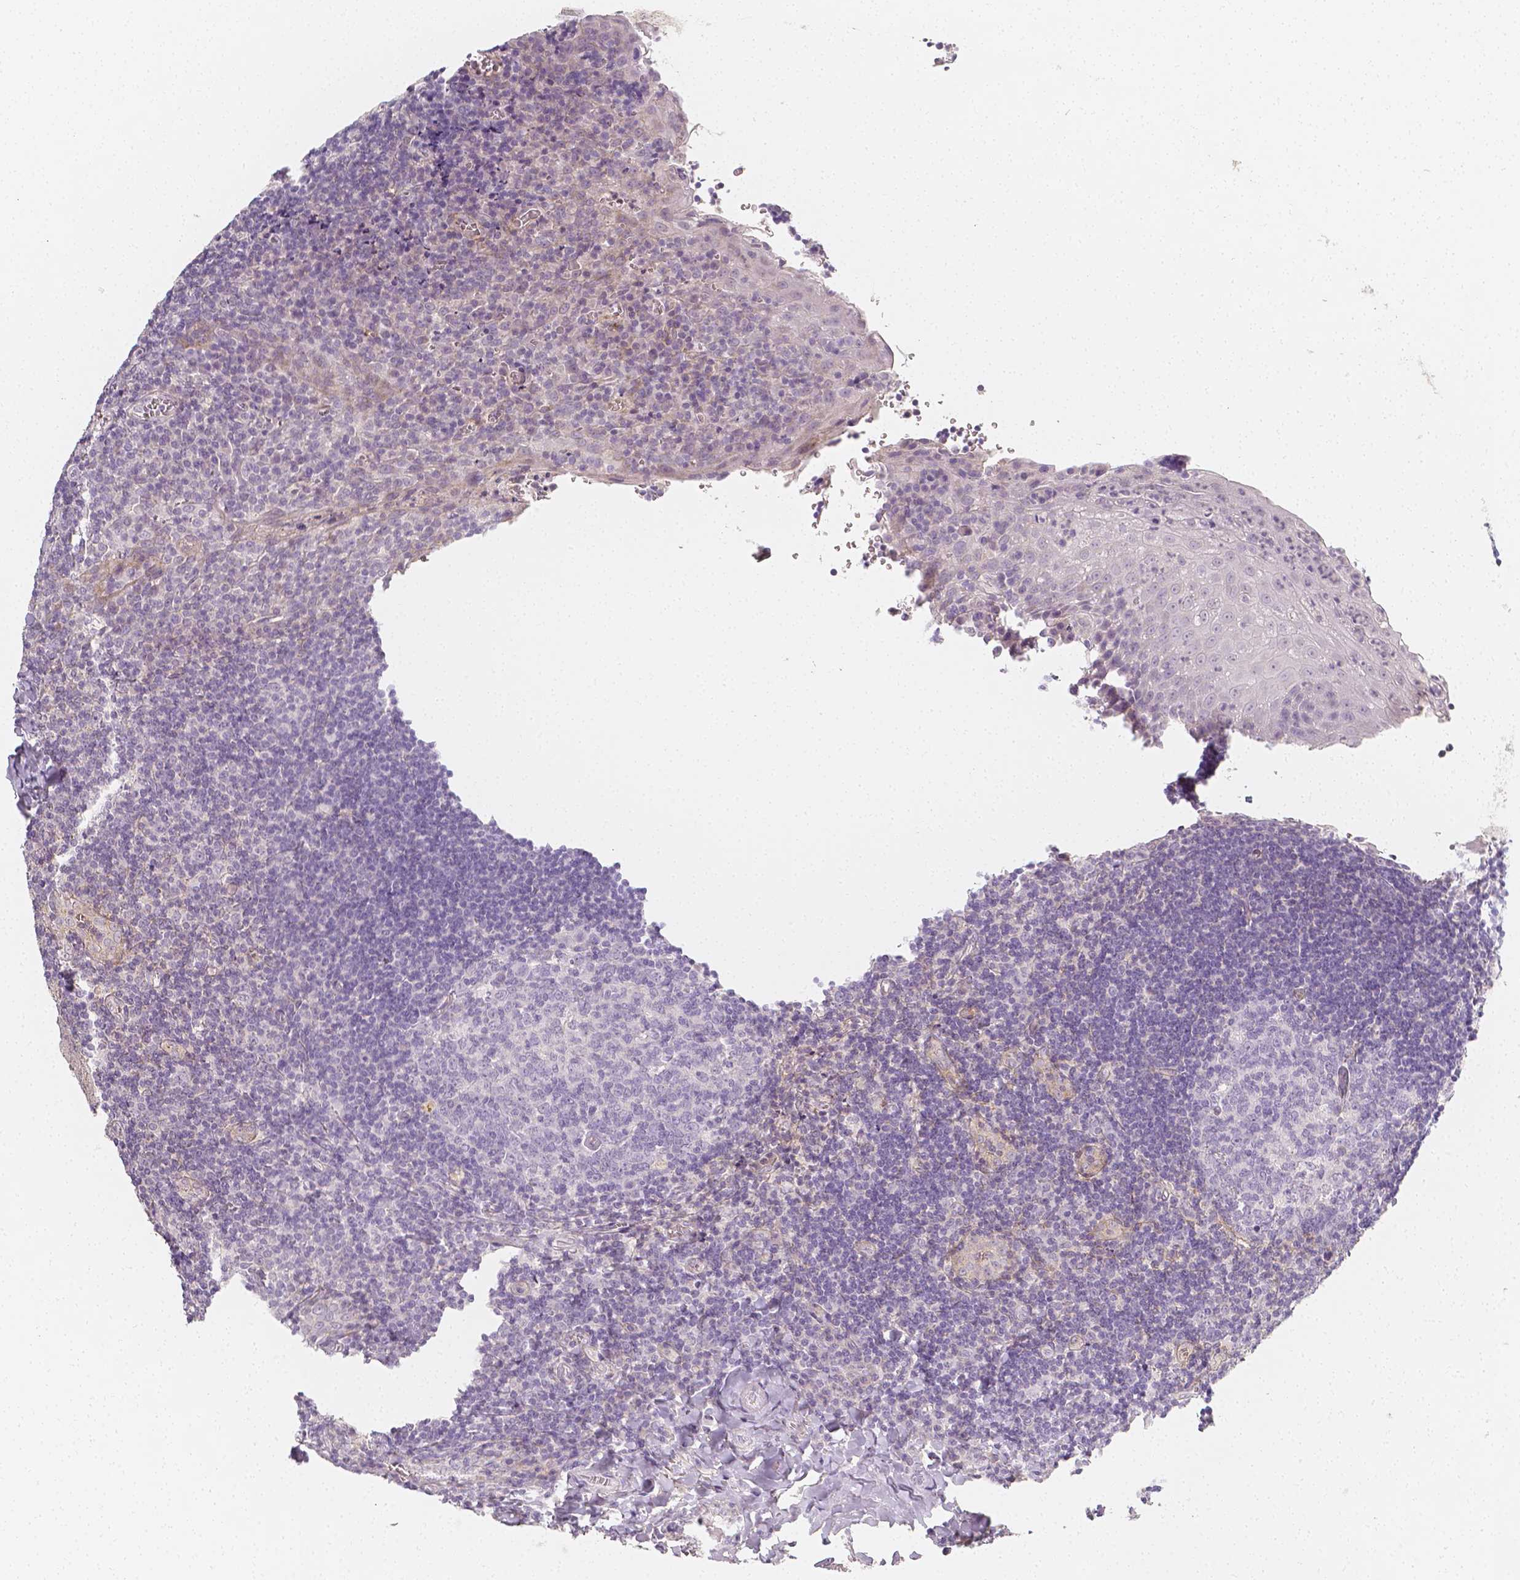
{"staining": {"intensity": "negative", "quantity": "none", "location": "none"}, "tissue": "tonsil", "cell_type": "Germinal center cells", "image_type": "normal", "snomed": [{"axis": "morphology", "description": "Normal tissue, NOS"}, {"axis": "morphology", "description": "Inflammation, NOS"}, {"axis": "topography", "description": "Tonsil"}], "caption": "The IHC histopathology image has no significant expression in germinal center cells of tonsil. Nuclei are stained in blue.", "gene": "THY1", "patient": {"sex": "female", "age": 31}}